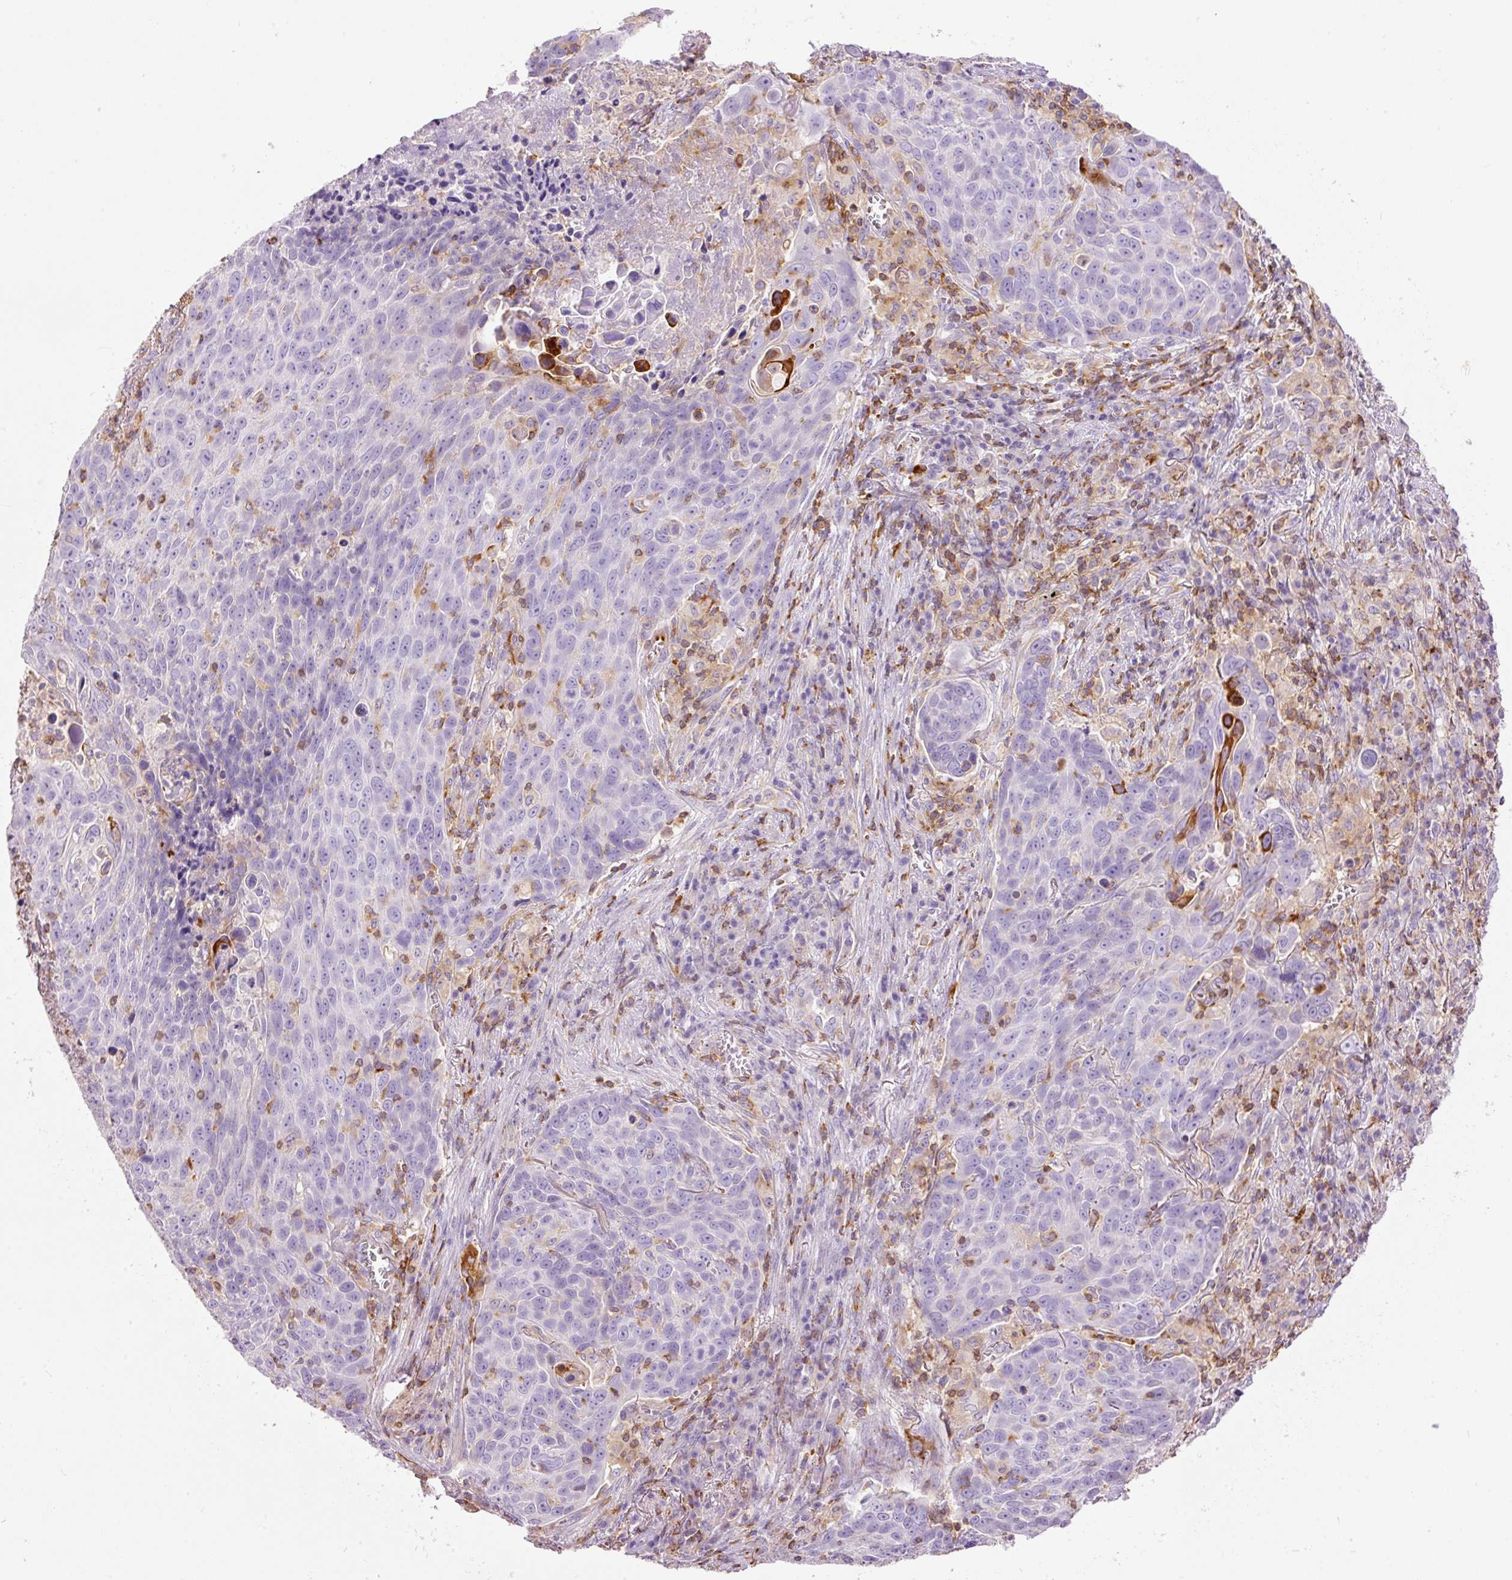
{"staining": {"intensity": "negative", "quantity": "none", "location": "none"}, "tissue": "lung cancer", "cell_type": "Tumor cells", "image_type": "cancer", "snomed": [{"axis": "morphology", "description": "Squamous cell carcinoma, NOS"}, {"axis": "topography", "description": "Lung"}], "caption": "An IHC histopathology image of lung cancer is shown. There is no staining in tumor cells of lung cancer.", "gene": "DOK6", "patient": {"sex": "male", "age": 78}}